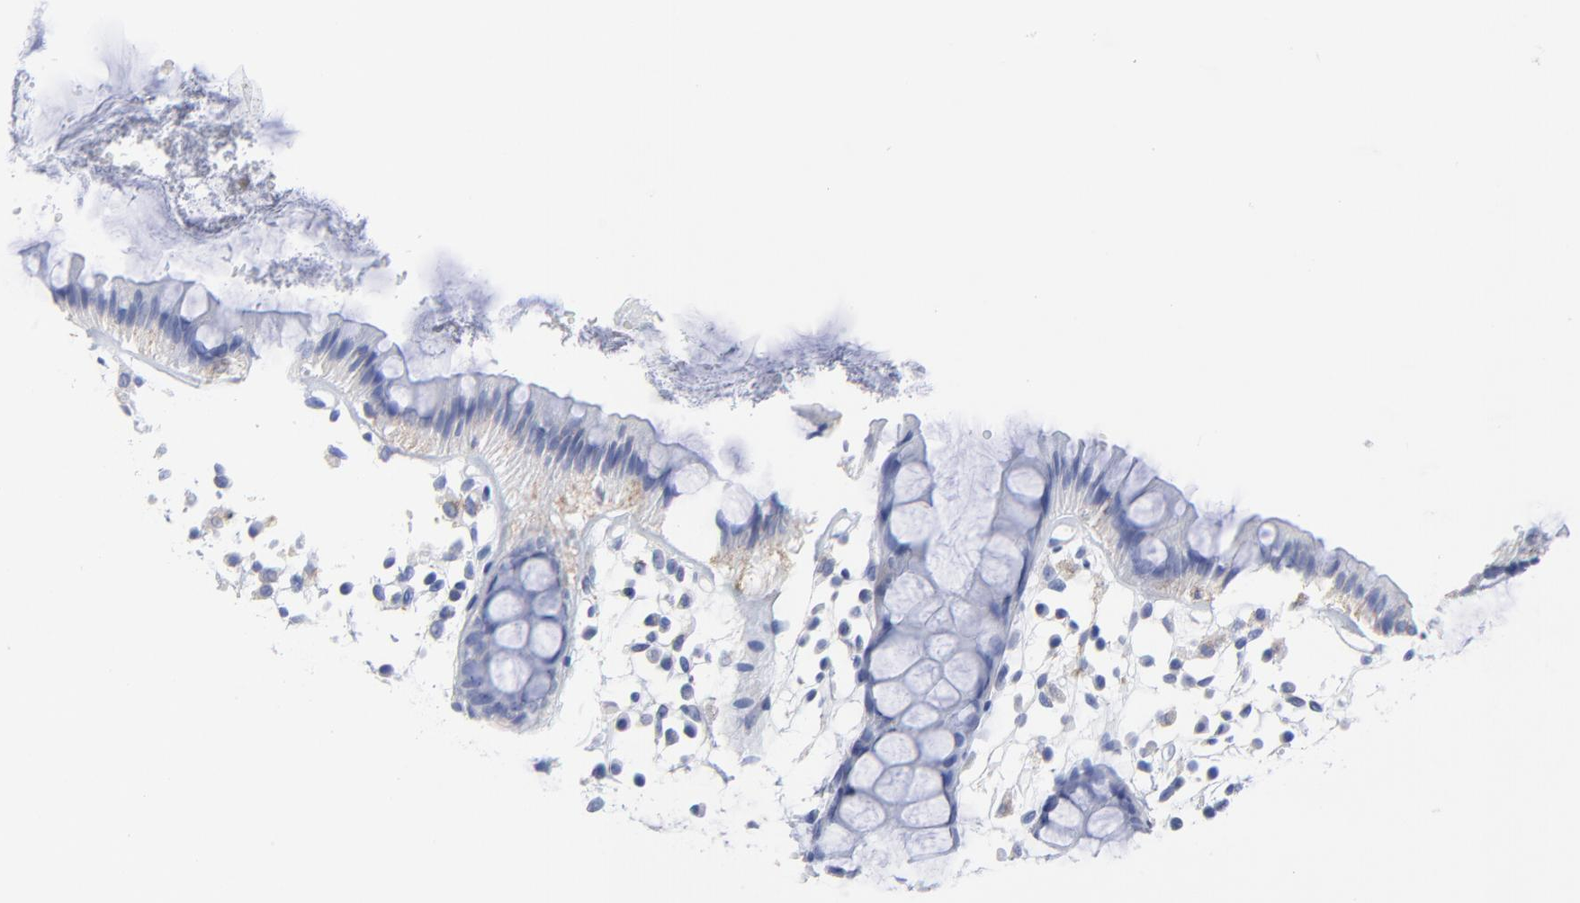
{"staining": {"intensity": "negative", "quantity": "none", "location": "none"}, "tissue": "rectum", "cell_type": "Glandular cells", "image_type": "normal", "snomed": [{"axis": "morphology", "description": "Normal tissue, NOS"}, {"axis": "topography", "description": "Rectum"}], "caption": "IHC of normal rectum shows no staining in glandular cells. The staining was performed using DAB to visualize the protein expression in brown, while the nuclei were stained in blue with hematoxylin (Magnification: 20x).", "gene": "CNTN3", "patient": {"sex": "female", "age": 66}}